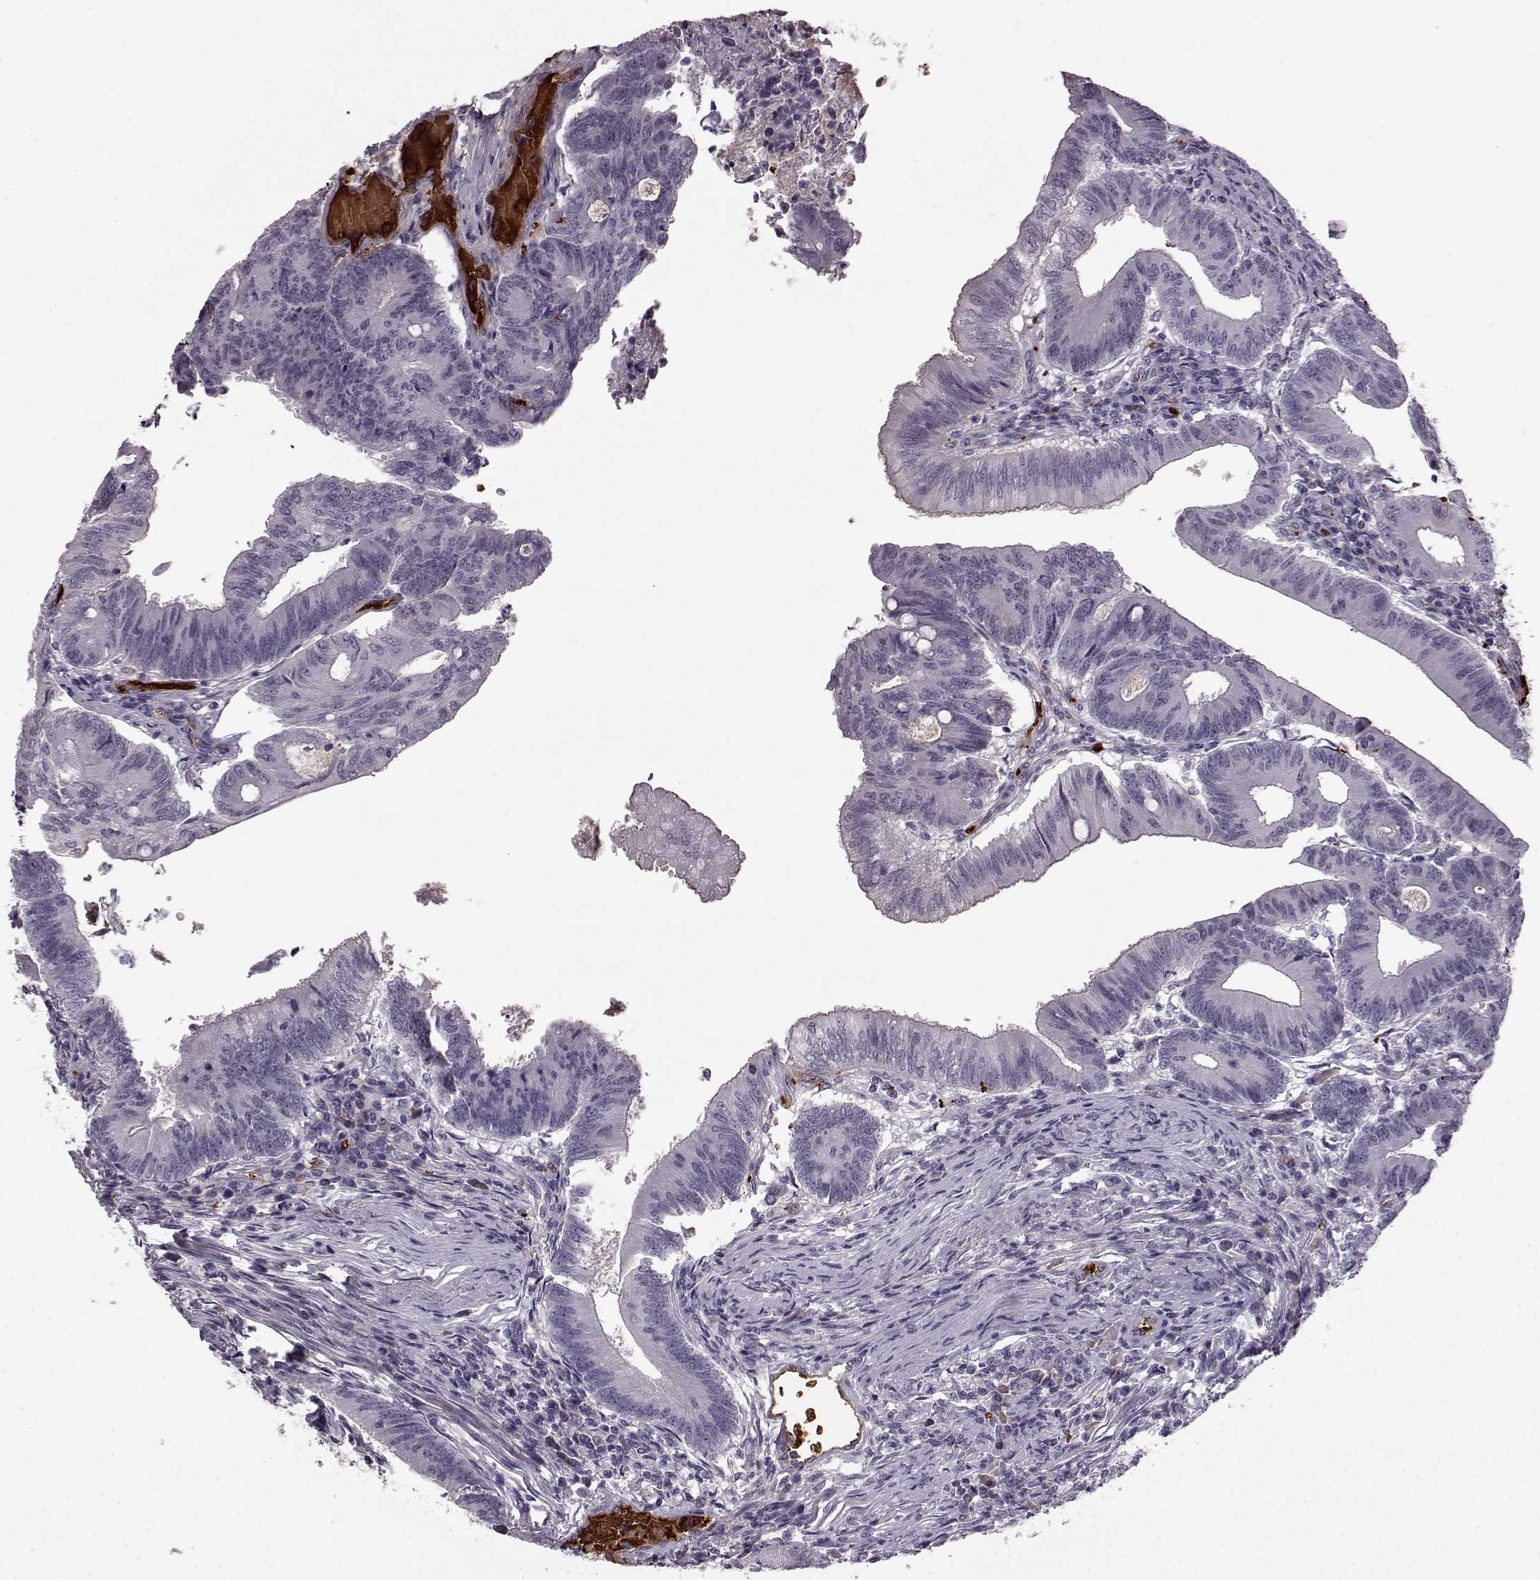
{"staining": {"intensity": "negative", "quantity": "none", "location": "none"}, "tissue": "colorectal cancer", "cell_type": "Tumor cells", "image_type": "cancer", "snomed": [{"axis": "morphology", "description": "Adenocarcinoma, NOS"}, {"axis": "topography", "description": "Colon"}], "caption": "This is an immunohistochemistry (IHC) histopathology image of colorectal adenocarcinoma. There is no expression in tumor cells.", "gene": "PROP1", "patient": {"sex": "female", "age": 70}}